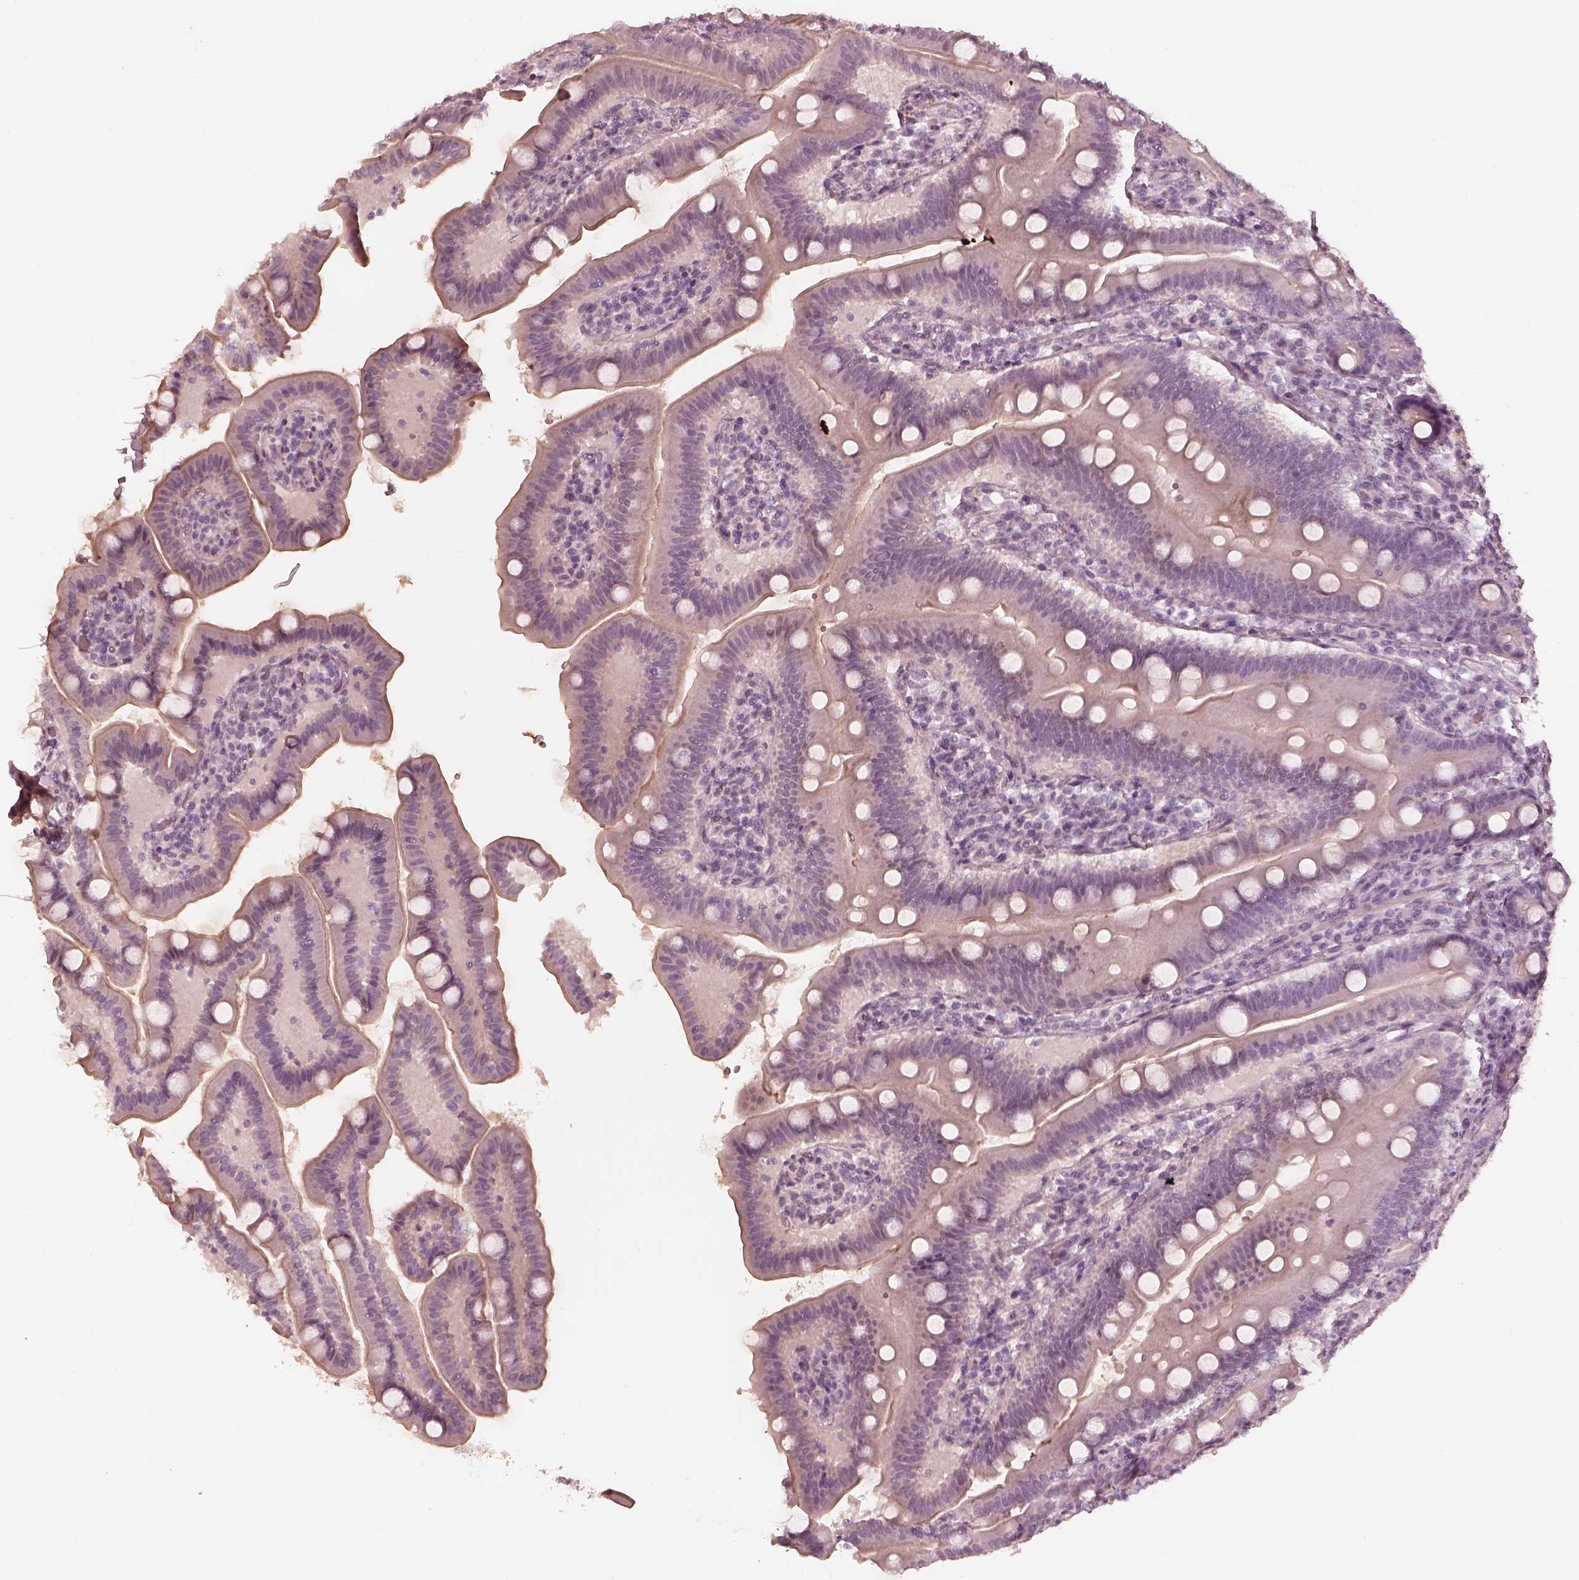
{"staining": {"intensity": "negative", "quantity": "none", "location": "none"}, "tissue": "small intestine", "cell_type": "Glandular cells", "image_type": "normal", "snomed": [{"axis": "morphology", "description": "Normal tissue, NOS"}, {"axis": "topography", "description": "Small intestine"}], "caption": "Normal small intestine was stained to show a protein in brown. There is no significant positivity in glandular cells.", "gene": "ADRB3", "patient": {"sex": "male", "age": 66}}